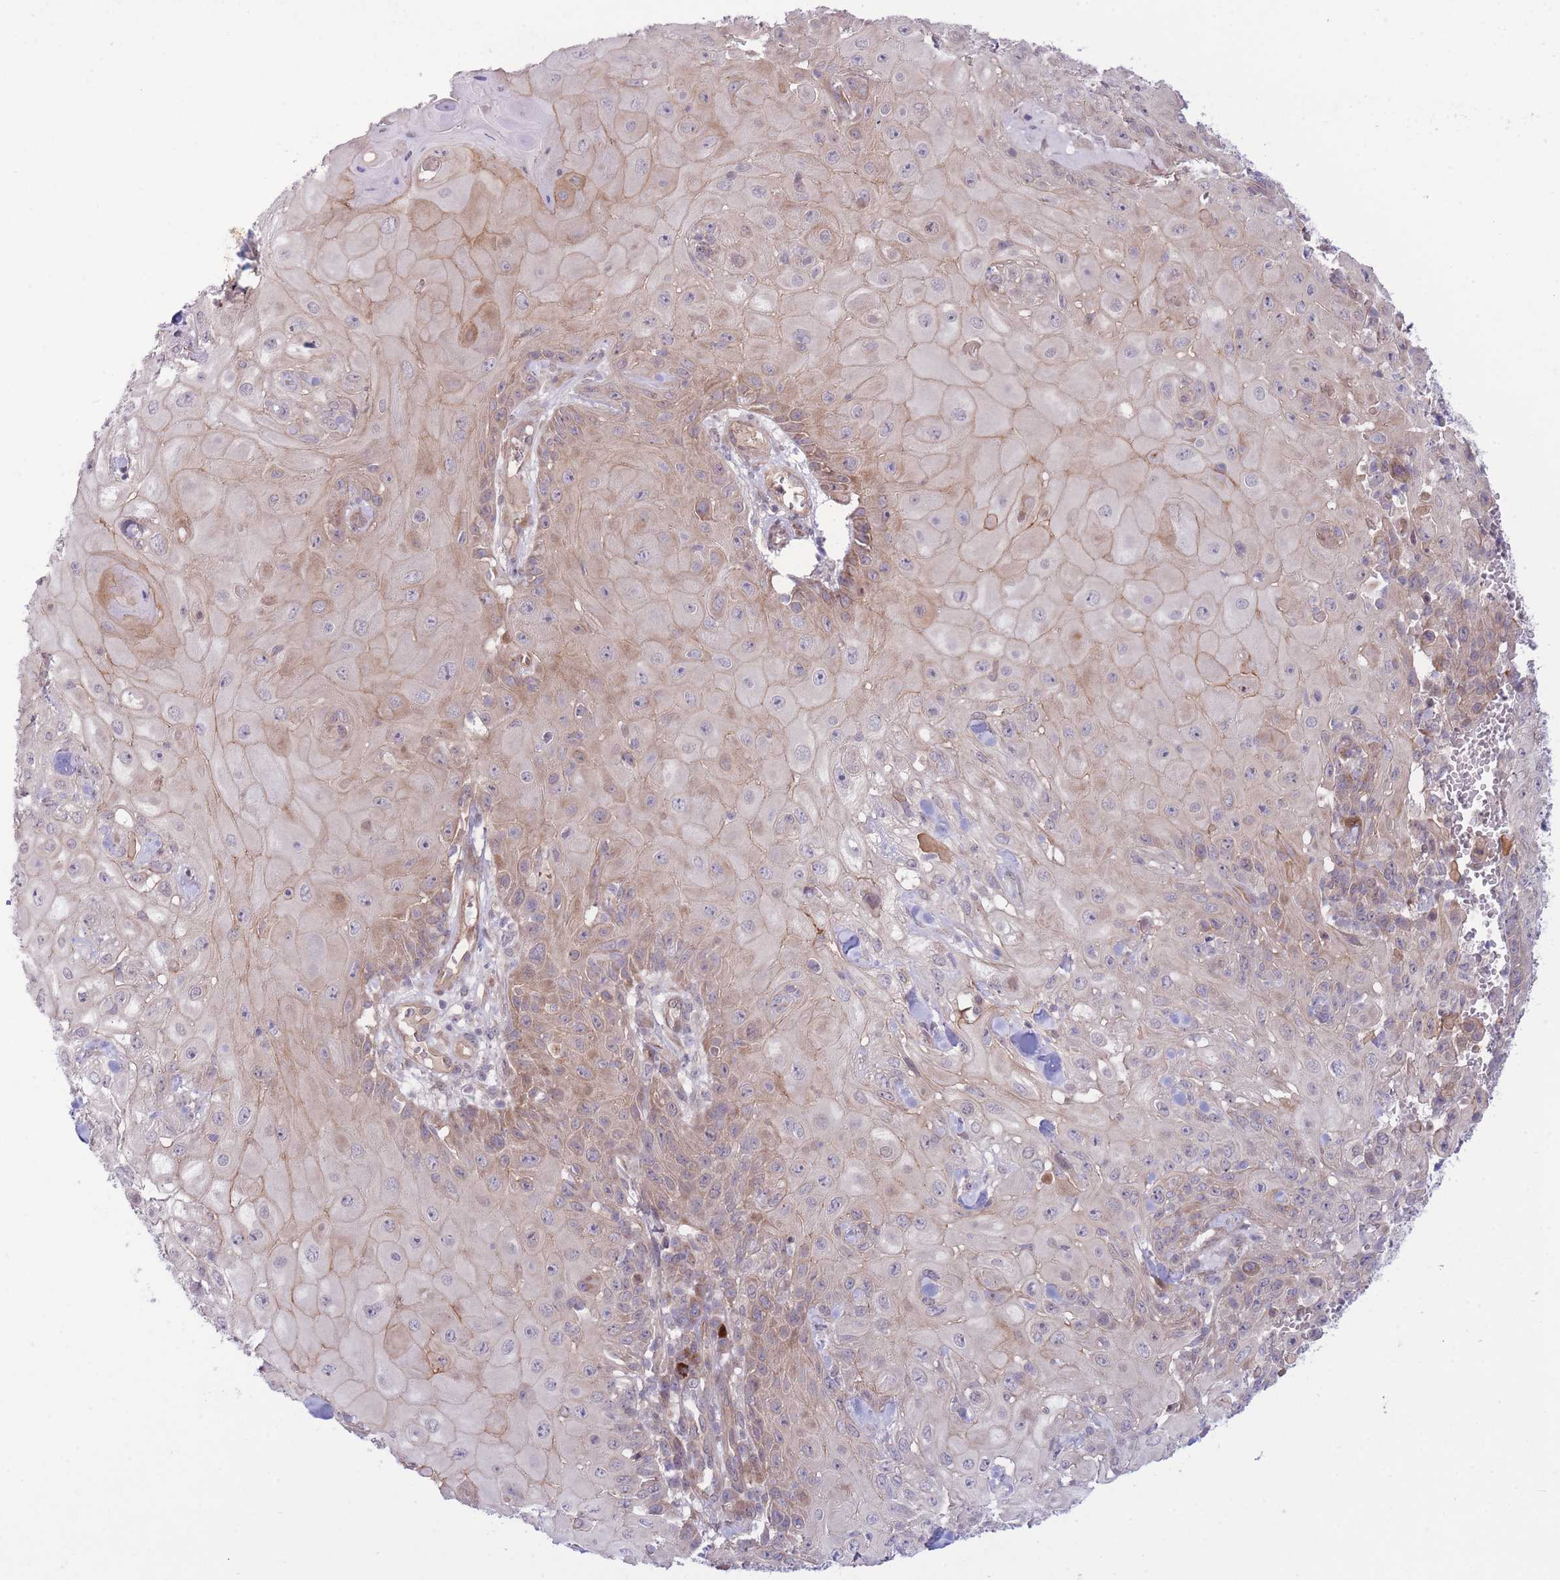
{"staining": {"intensity": "moderate", "quantity": "25%-75%", "location": "cytoplasmic/membranous"}, "tissue": "skin cancer", "cell_type": "Tumor cells", "image_type": "cancer", "snomed": [{"axis": "morphology", "description": "Normal tissue, NOS"}, {"axis": "morphology", "description": "Squamous cell carcinoma, NOS"}, {"axis": "topography", "description": "Skin"}, {"axis": "topography", "description": "Cartilage tissue"}], "caption": "Immunohistochemical staining of human skin cancer demonstrates medium levels of moderate cytoplasmic/membranous expression in approximately 25%-75% of tumor cells. Nuclei are stained in blue.", "gene": "CDC25B", "patient": {"sex": "female", "age": 79}}